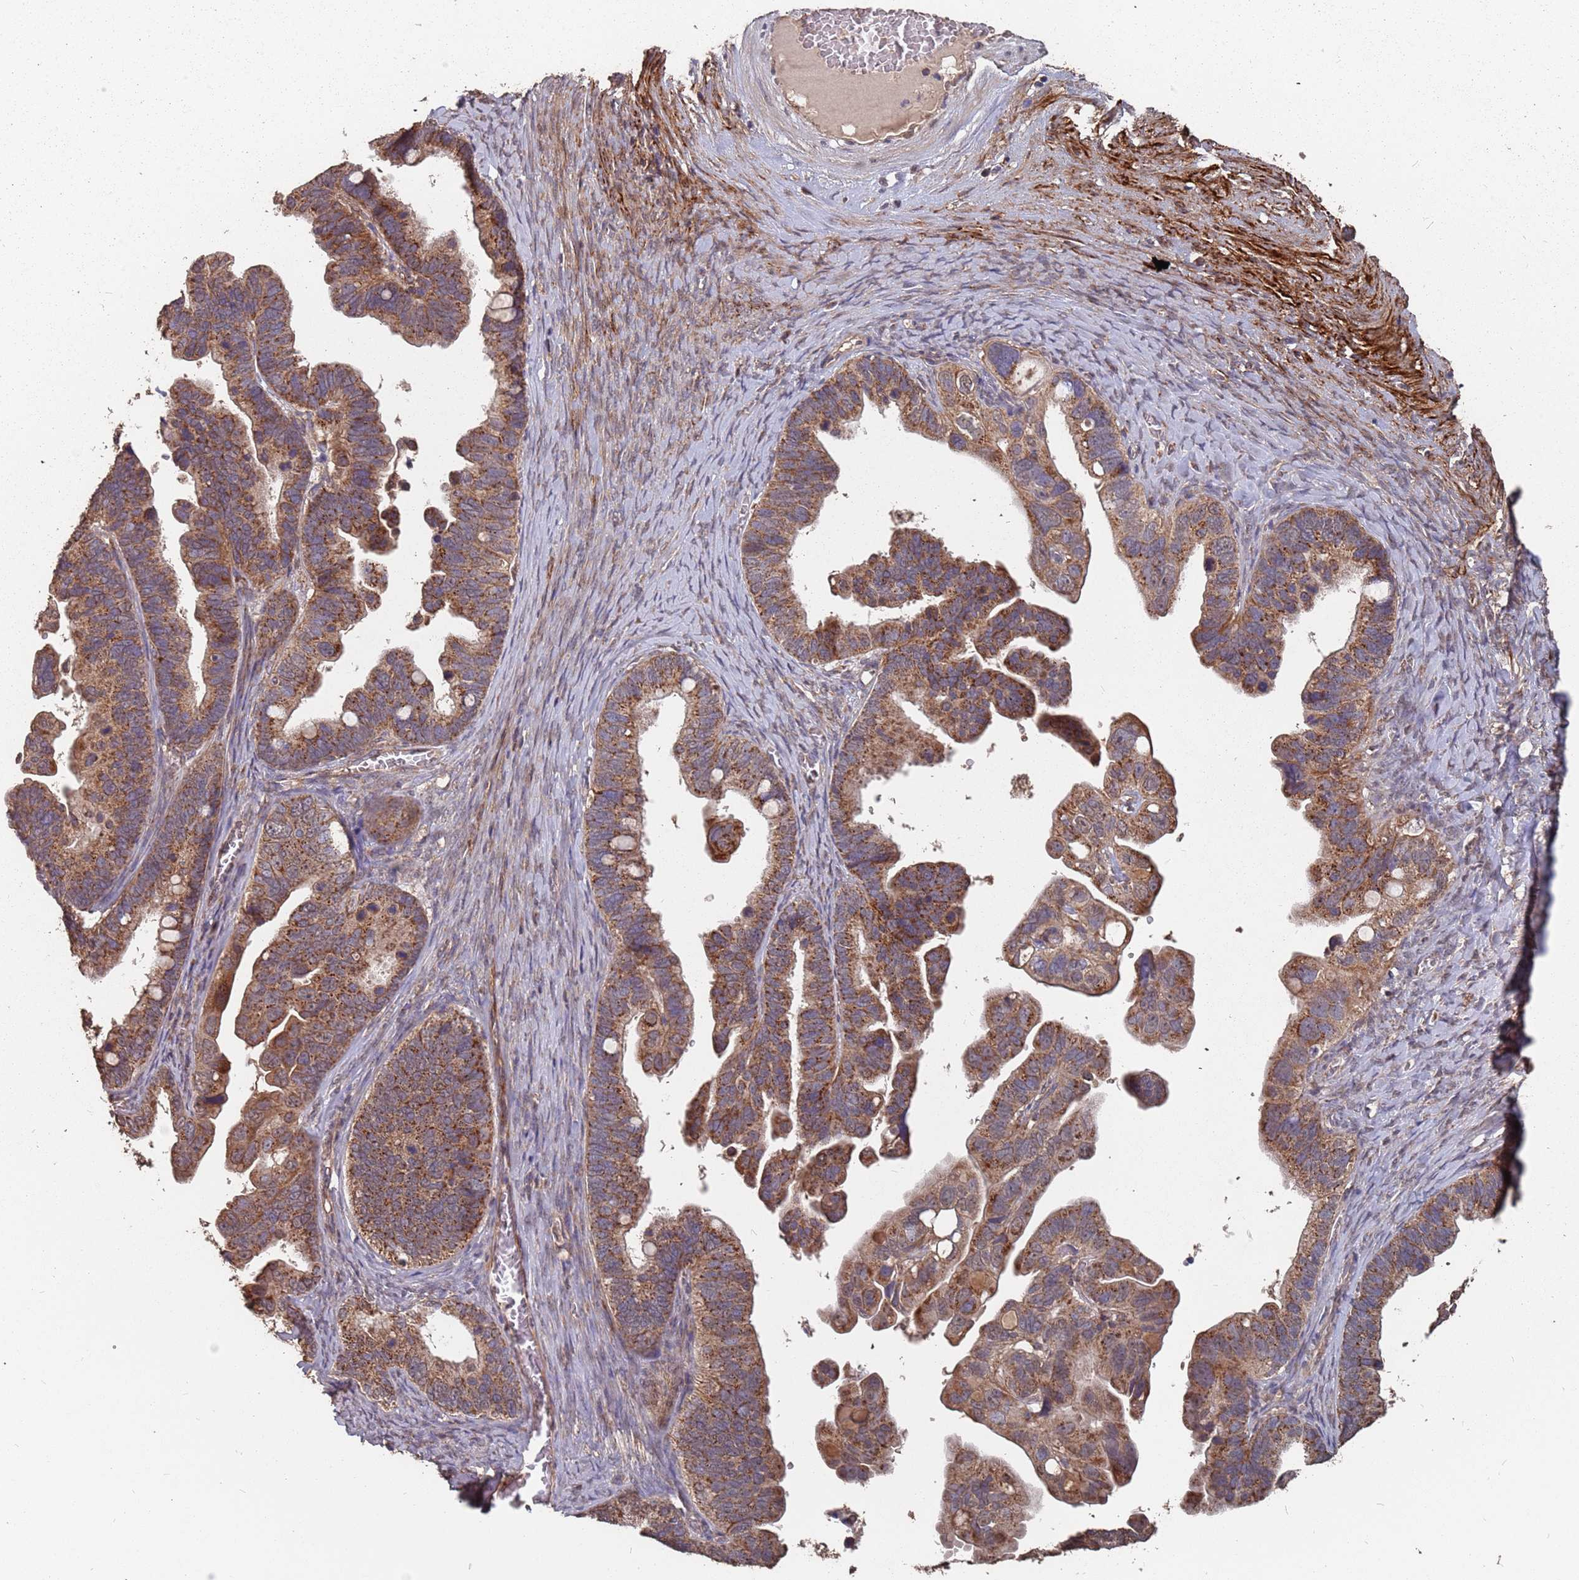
{"staining": {"intensity": "strong", "quantity": ">75%", "location": "cytoplasmic/membranous"}, "tissue": "ovarian cancer", "cell_type": "Tumor cells", "image_type": "cancer", "snomed": [{"axis": "morphology", "description": "Cystadenocarcinoma, serous, NOS"}, {"axis": "topography", "description": "Ovary"}], "caption": "DAB immunohistochemical staining of ovarian cancer demonstrates strong cytoplasmic/membranous protein expression in approximately >75% of tumor cells.", "gene": "PRORP", "patient": {"sex": "female", "age": 56}}